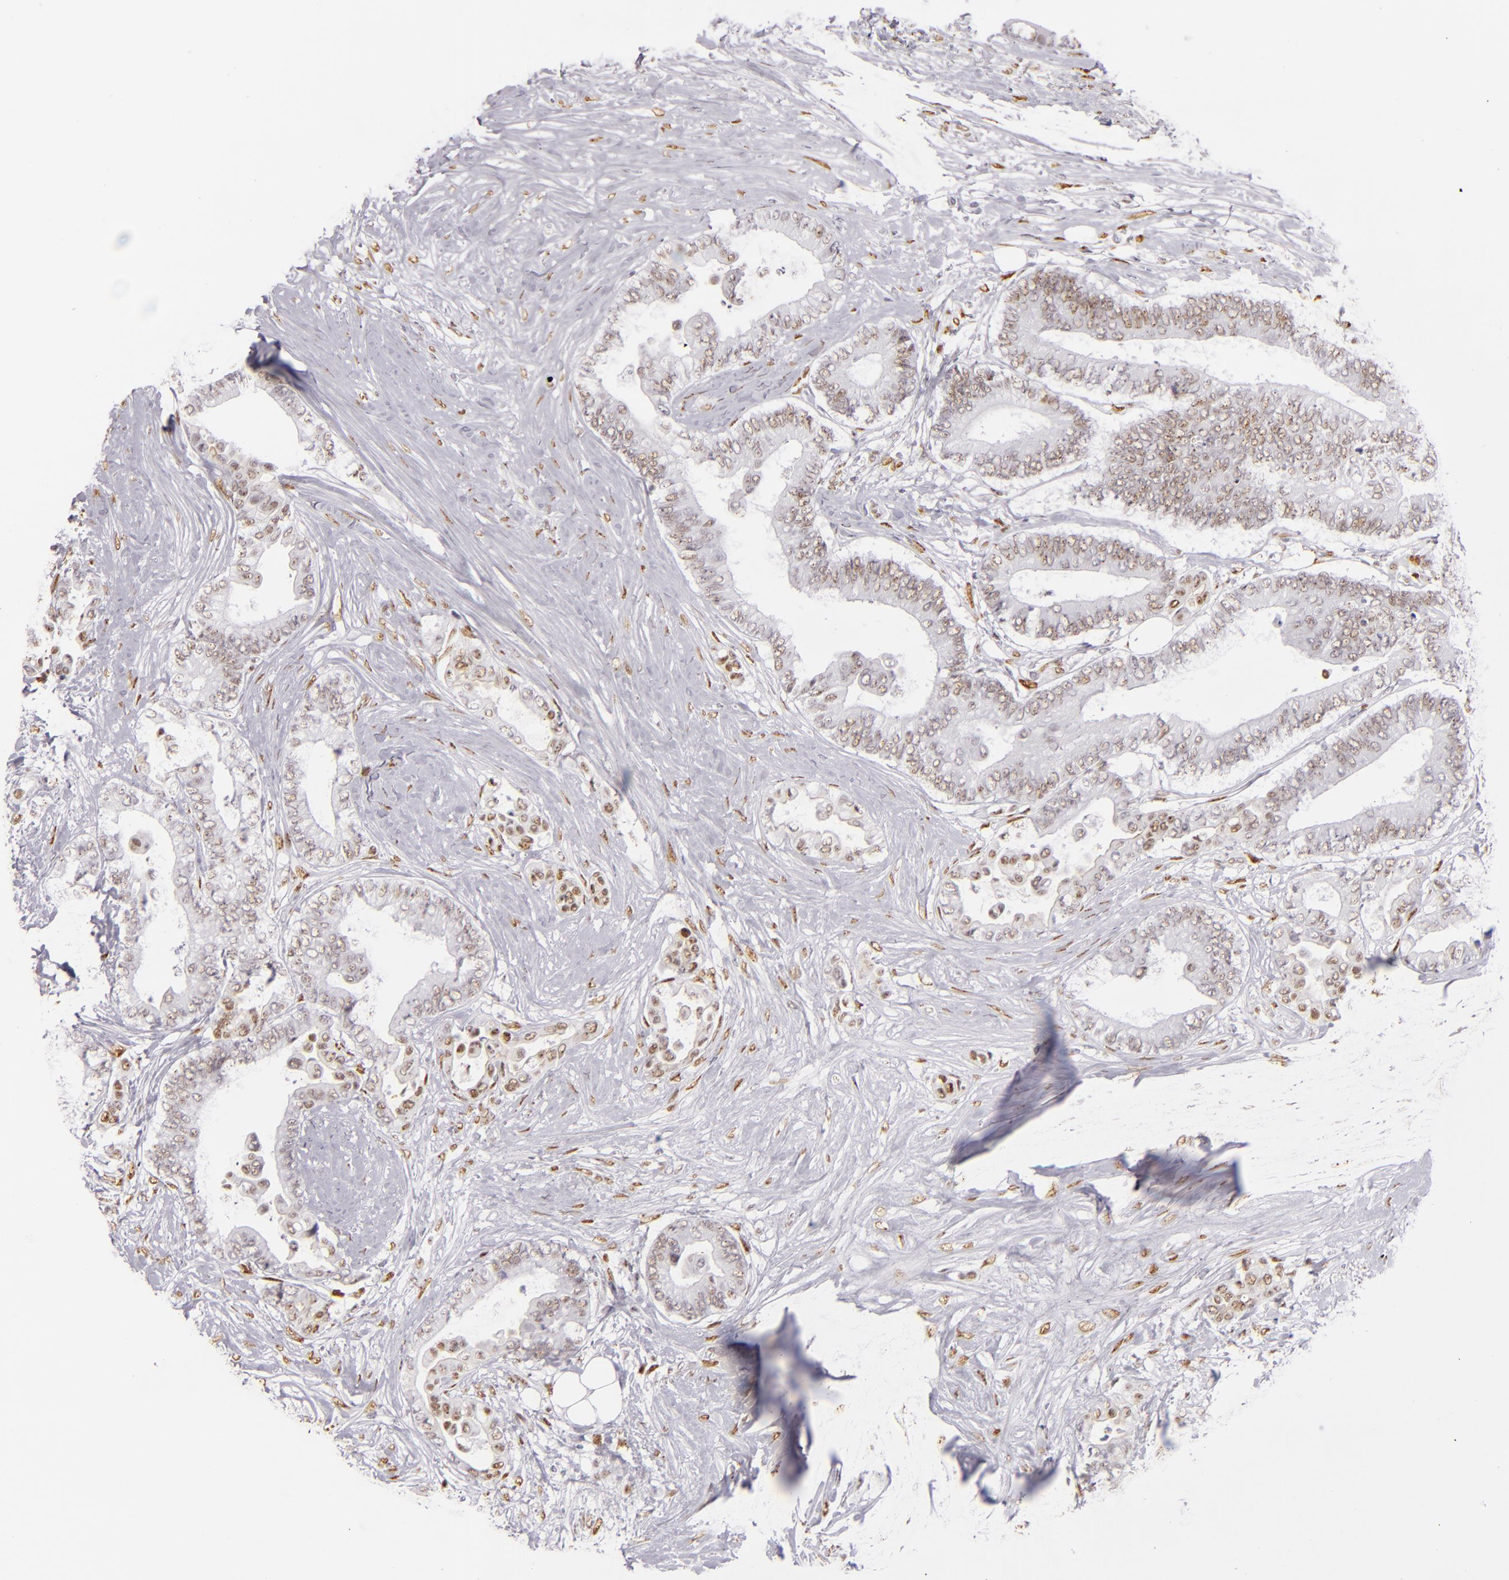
{"staining": {"intensity": "weak", "quantity": ">75%", "location": "nuclear"}, "tissue": "colorectal cancer", "cell_type": "Tumor cells", "image_type": "cancer", "snomed": [{"axis": "morphology", "description": "Adenocarcinoma, NOS"}, {"axis": "topography", "description": "Colon"}], "caption": "Tumor cells demonstrate low levels of weak nuclear staining in approximately >75% of cells in human colorectal cancer. (brown staining indicates protein expression, while blue staining denotes nuclei).", "gene": "TOP3A", "patient": {"sex": "male", "age": 82}}